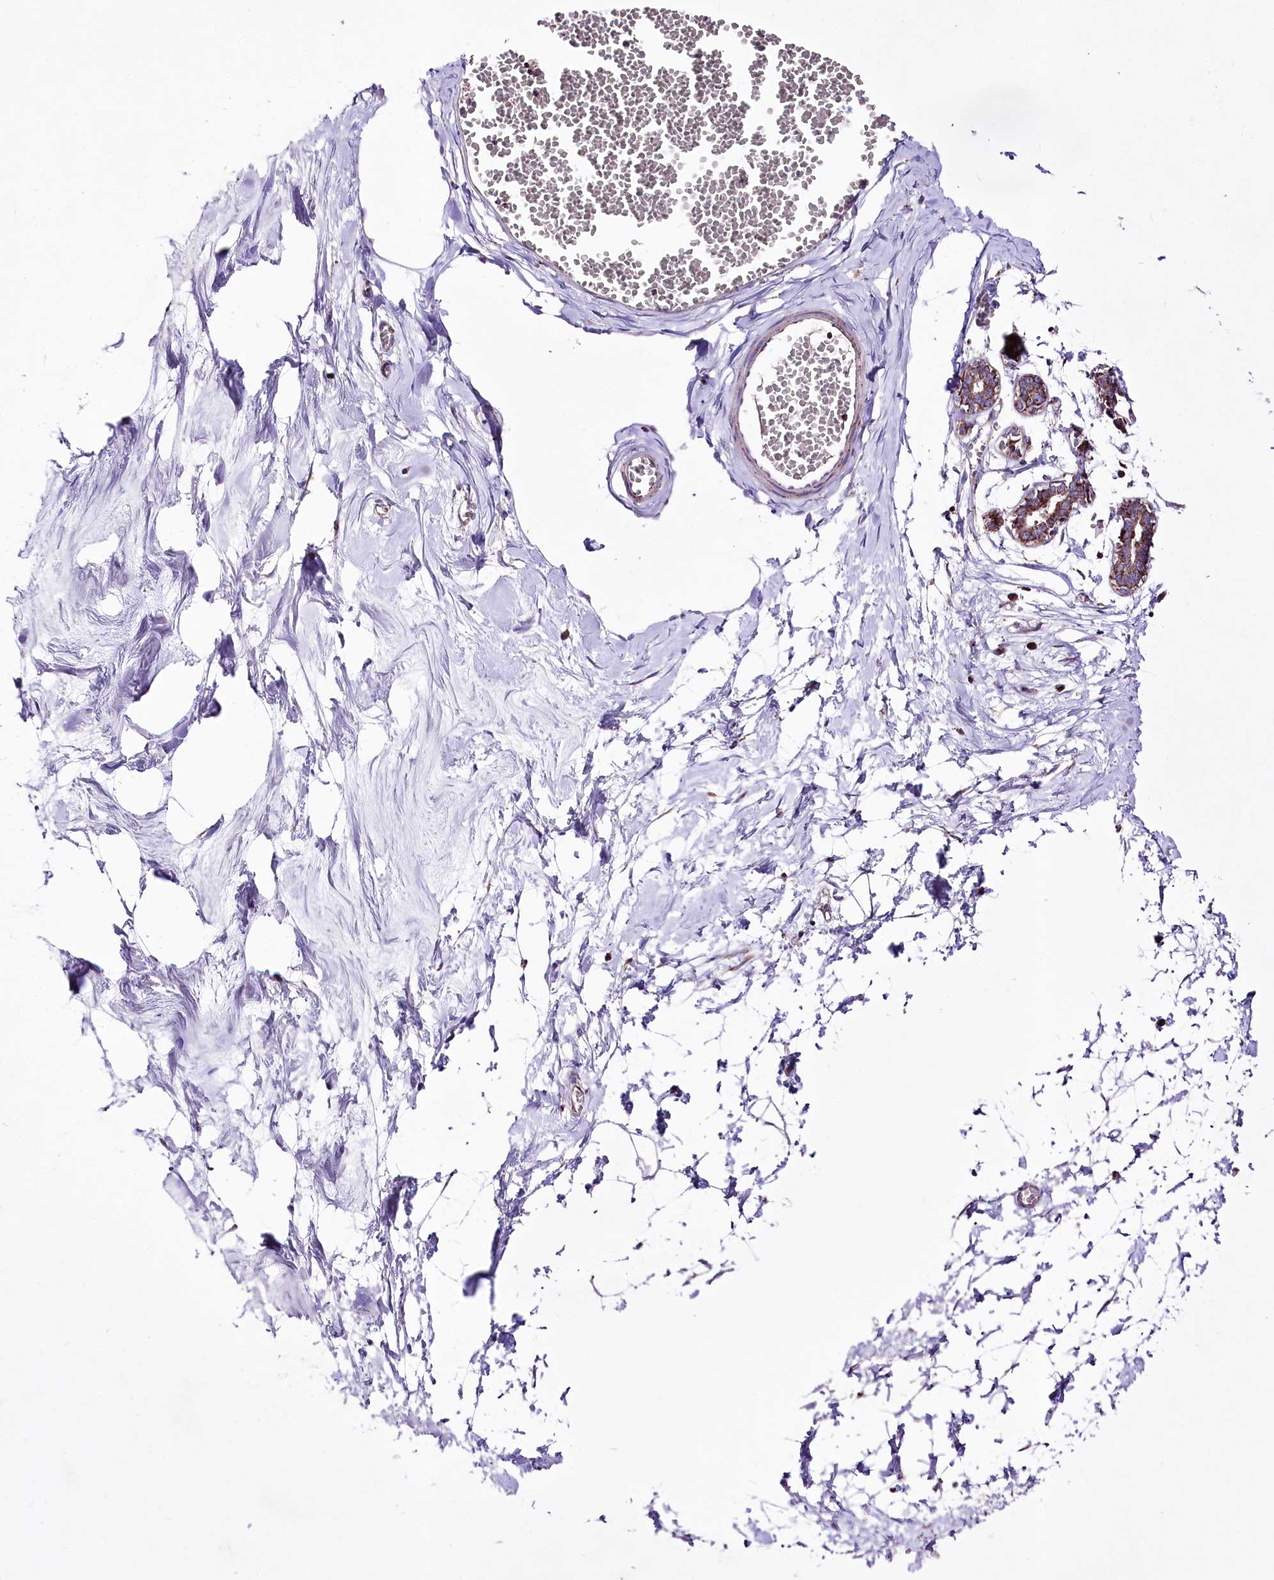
{"staining": {"intensity": "negative", "quantity": "none", "location": "none"}, "tissue": "breast", "cell_type": "Adipocytes", "image_type": "normal", "snomed": [{"axis": "morphology", "description": "Normal tissue, NOS"}, {"axis": "topography", "description": "Breast"}], "caption": "Immunohistochemistry of unremarkable breast exhibits no staining in adipocytes.", "gene": "ATE1", "patient": {"sex": "female", "age": 27}}